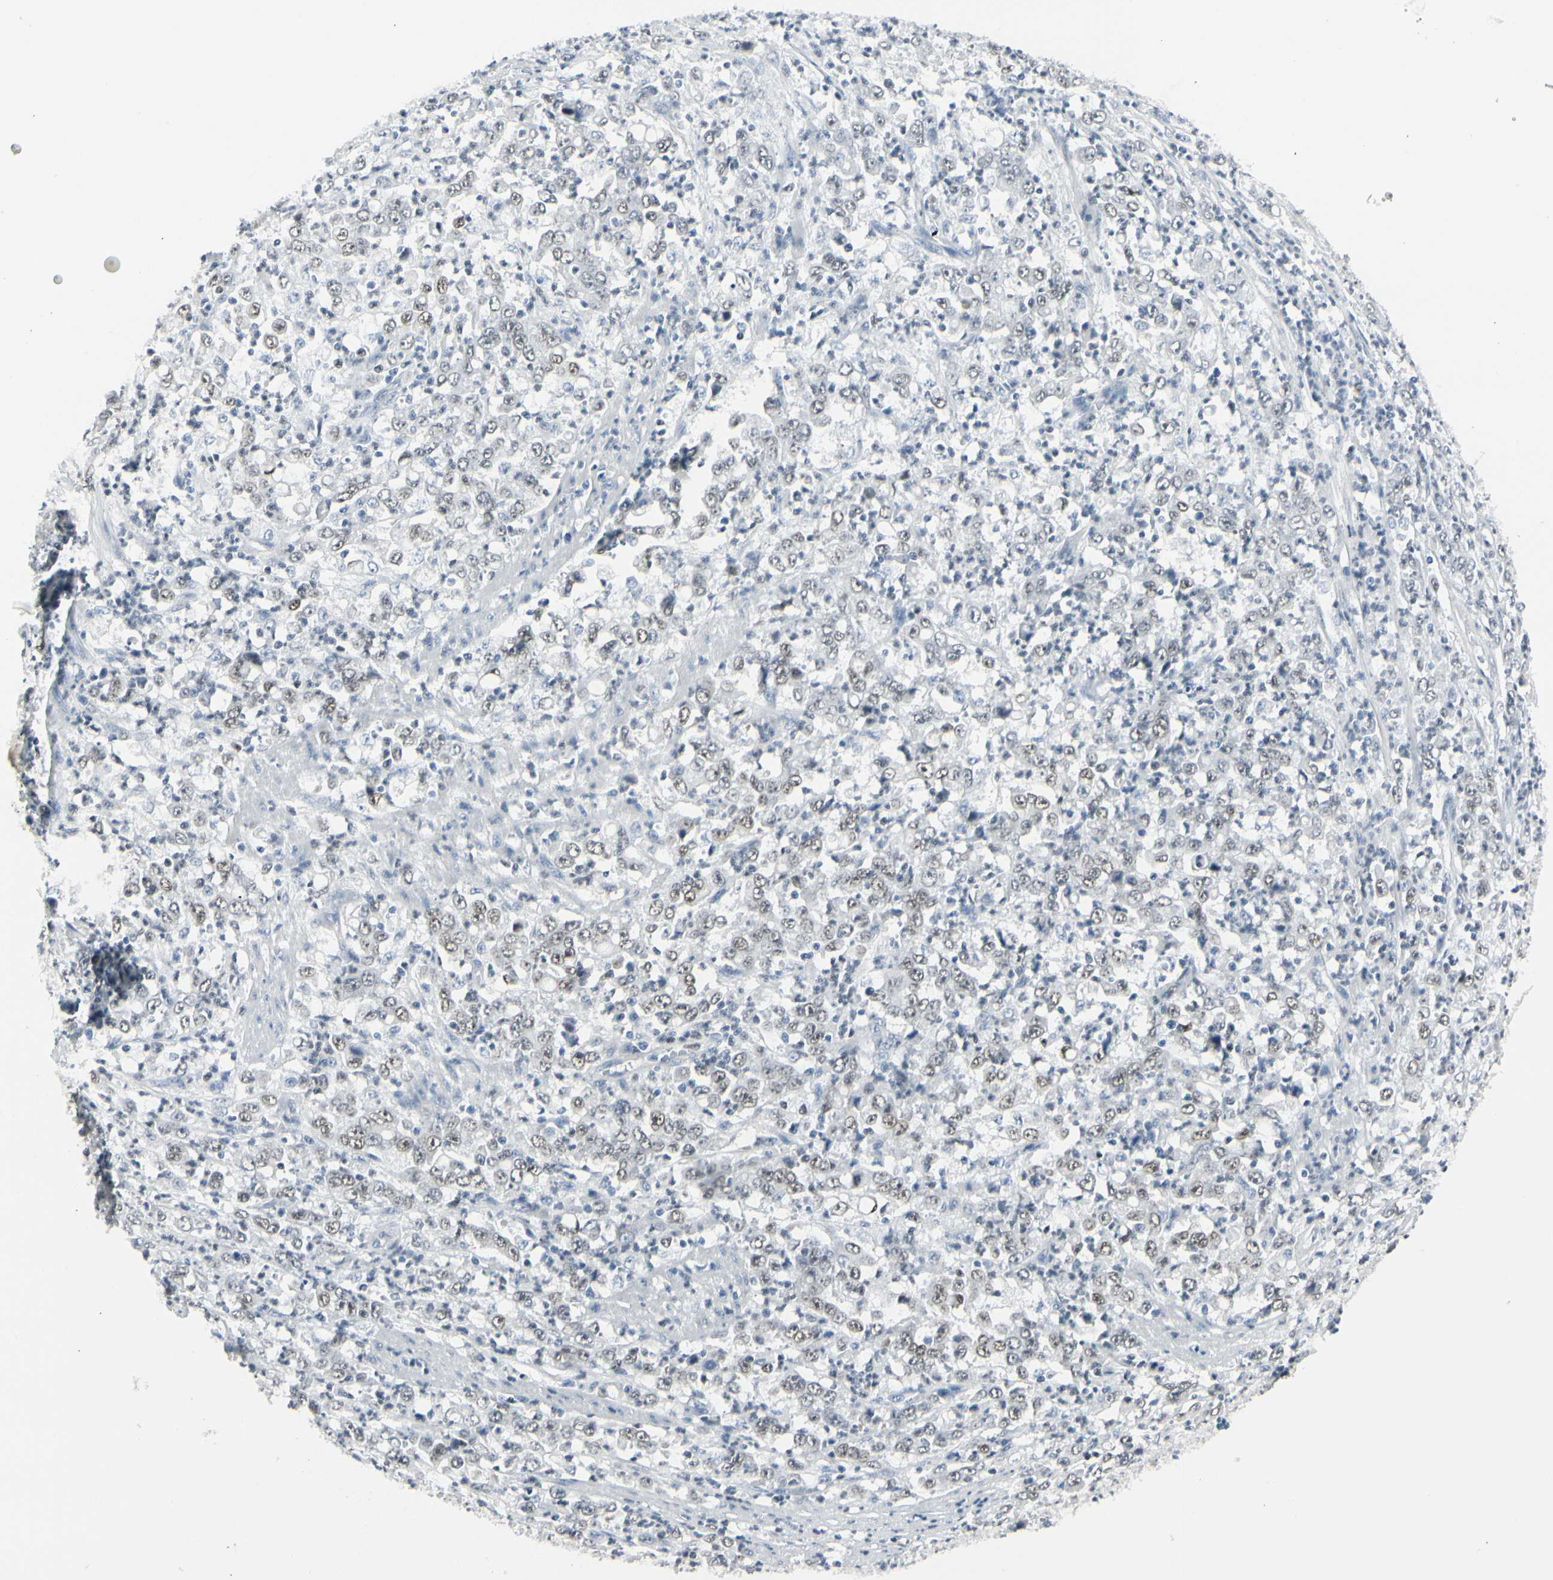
{"staining": {"intensity": "weak", "quantity": "25%-75%", "location": "nuclear"}, "tissue": "stomach cancer", "cell_type": "Tumor cells", "image_type": "cancer", "snomed": [{"axis": "morphology", "description": "Adenocarcinoma, NOS"}, {"axis": "topography", "description": "Stomach, lower"}], "caption": "Stomach adenocarcinoma was stained to show a protein in brown. There is low levels of weak nuclear positivity in about 25%-75% of tumor cells.", "gene": "ZBTB7B", "patient": {"sex": "female", "age": 71}}